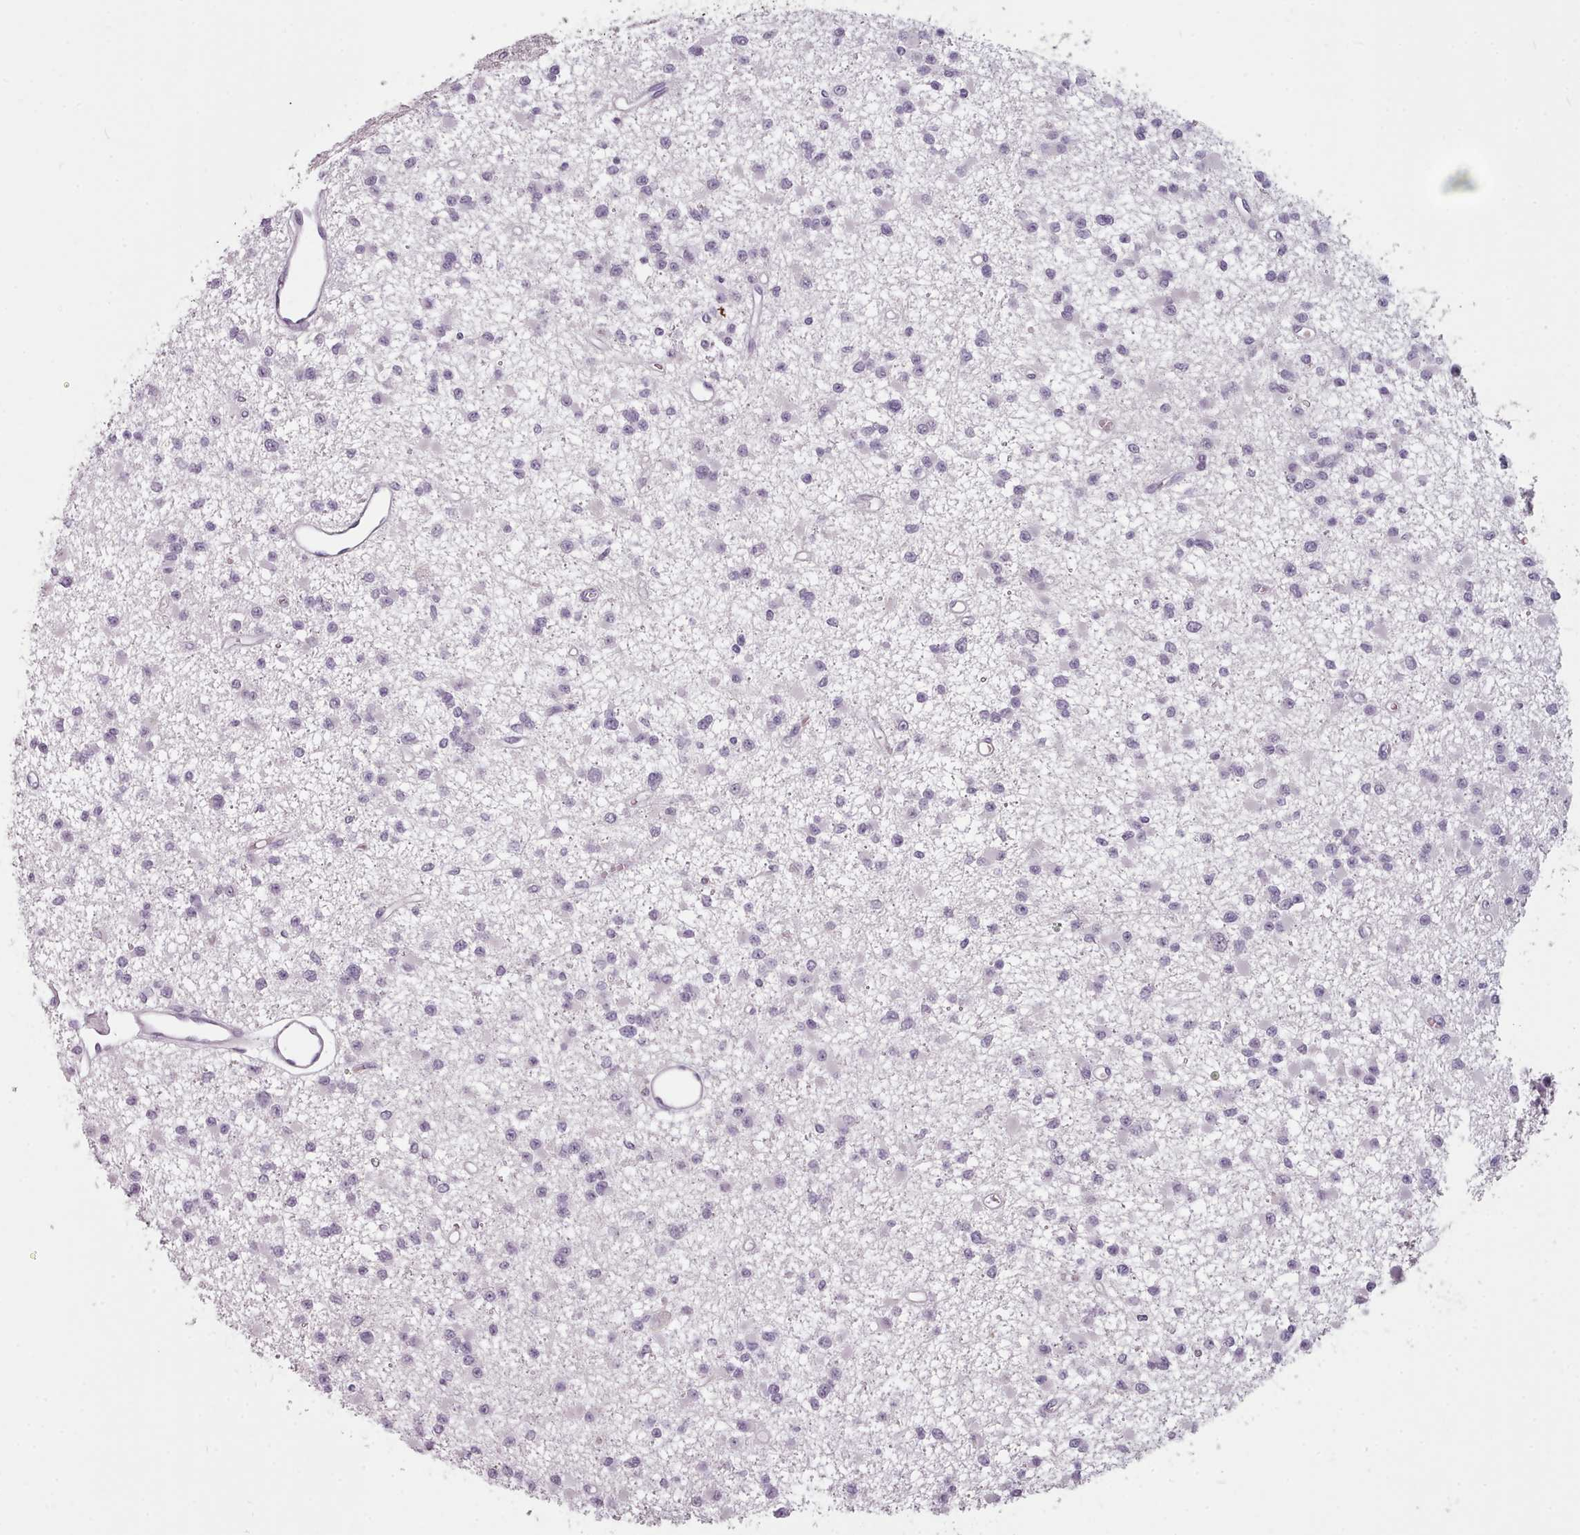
{"staining": {"intensity": "negative", "quantity": "none", "location": "none"}, "tissue": "glioma", "cell_type": "Tumor cells", "image_type": "cancer", "snomed": [{"axis": "morphology", "description": "Glioma, malignant, Low grade"}, {"axis": "topography", "description": "Brain"}], "caption": "Tumor cells show no significant expression in malignant glioma (low-grade). (DAB immunohistochemistry (IHC) with hematoxylin counter stain).", "gene": "PBX4", "patient": {"sex": "female", "age": 22}}